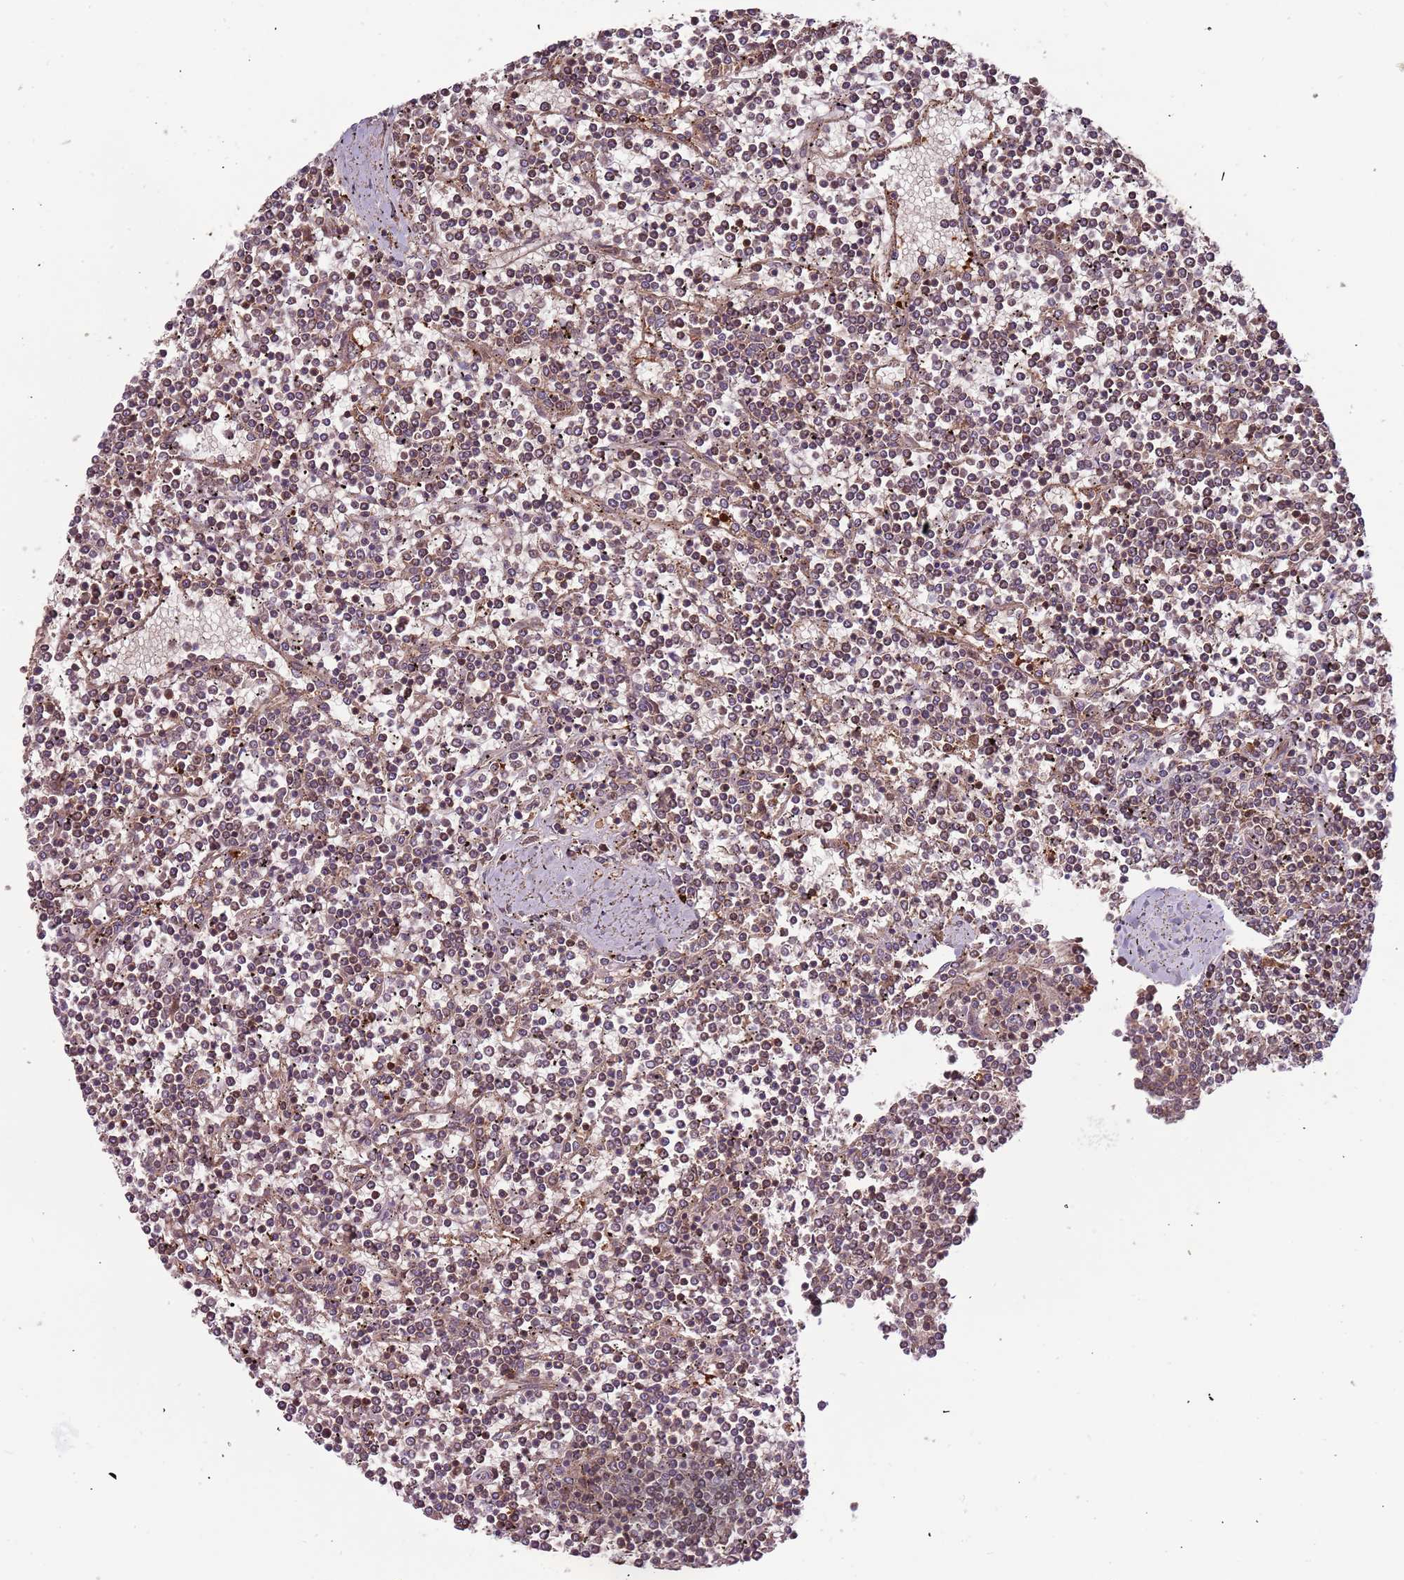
{"staining": {"intensity": "moderate", "quantity": "25%-75%", "location": "nuclear"}, "tissue": "lymphoma", "cell_type": "Tumor cells", "image_type": "cancer", "snomed": [{"axis": "morphology", "description": "Malignant lymphoma, non-Hodgkin's type, Low grade"}, {"axis": "topography", "description": "Spleen"}], "caption": "Human malignant lymphoma, non-Hodgkin's type (low-grade) stained with a protein marker shows moderate staining in tumor cells.", "gene": "IL17RD", "patient": {"sex": "female", "age": 19}}